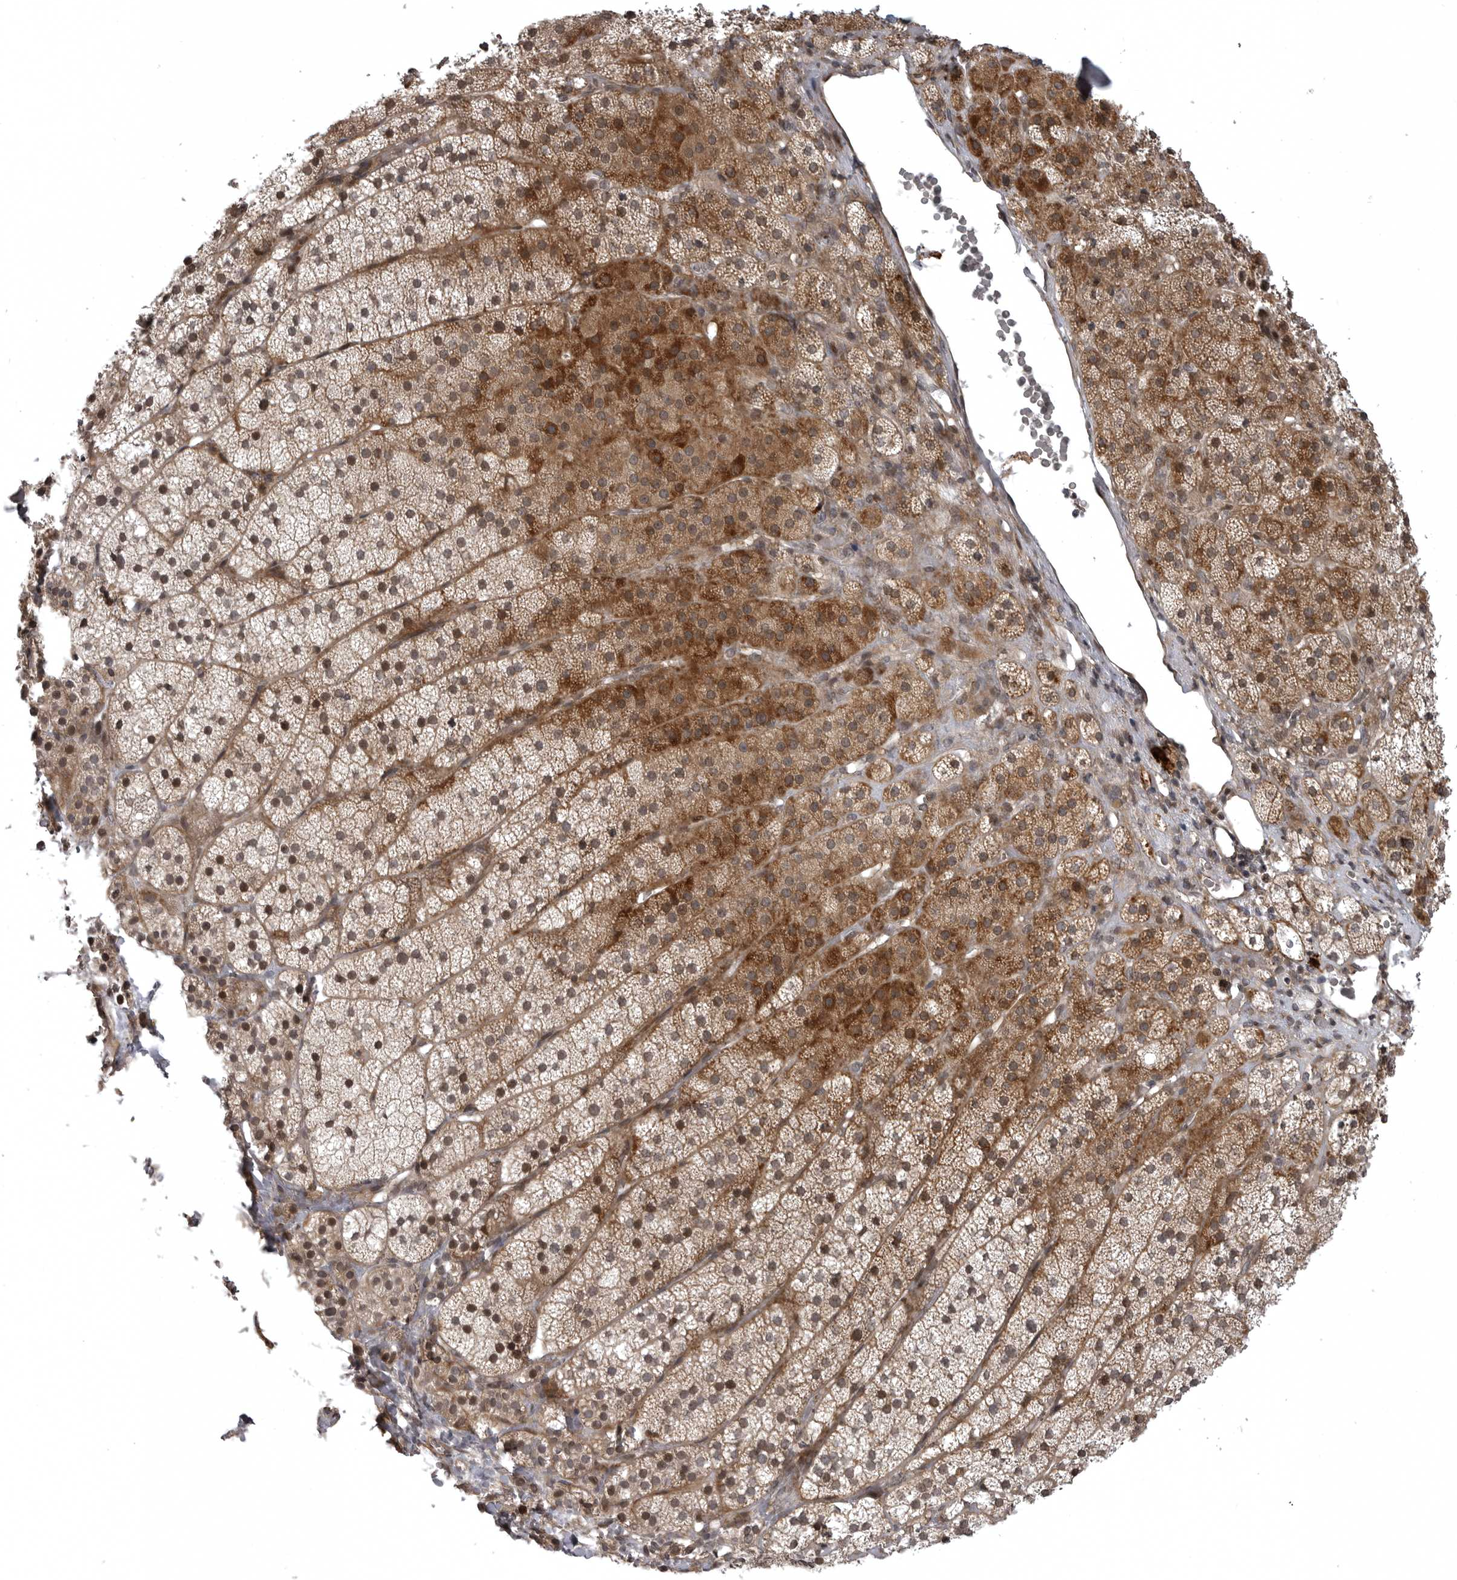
{"staining": {"intensity": "moderate", "quantity": ">75%", "location": "cytoplasmic/membranous,nuclear"}, "tissue": "adrenal gland", "cell_type": "Glandular cells", "image_type": "normal", "snomed": [{"axis": "morphology", "description": "Normal tissue, NOS"}, {"axis": "topography", "description": "Adrenal gland"}], "caption": "Immunohistochemical staining of unremarkable human adrenal gland demonstrates >75% levels of moderate cytoplasmic/membranous,nuclear protein staining in approximately >75% of glandular cells.", "gene": "SNX16", "patient": {"sex": "female", "age": 44}}